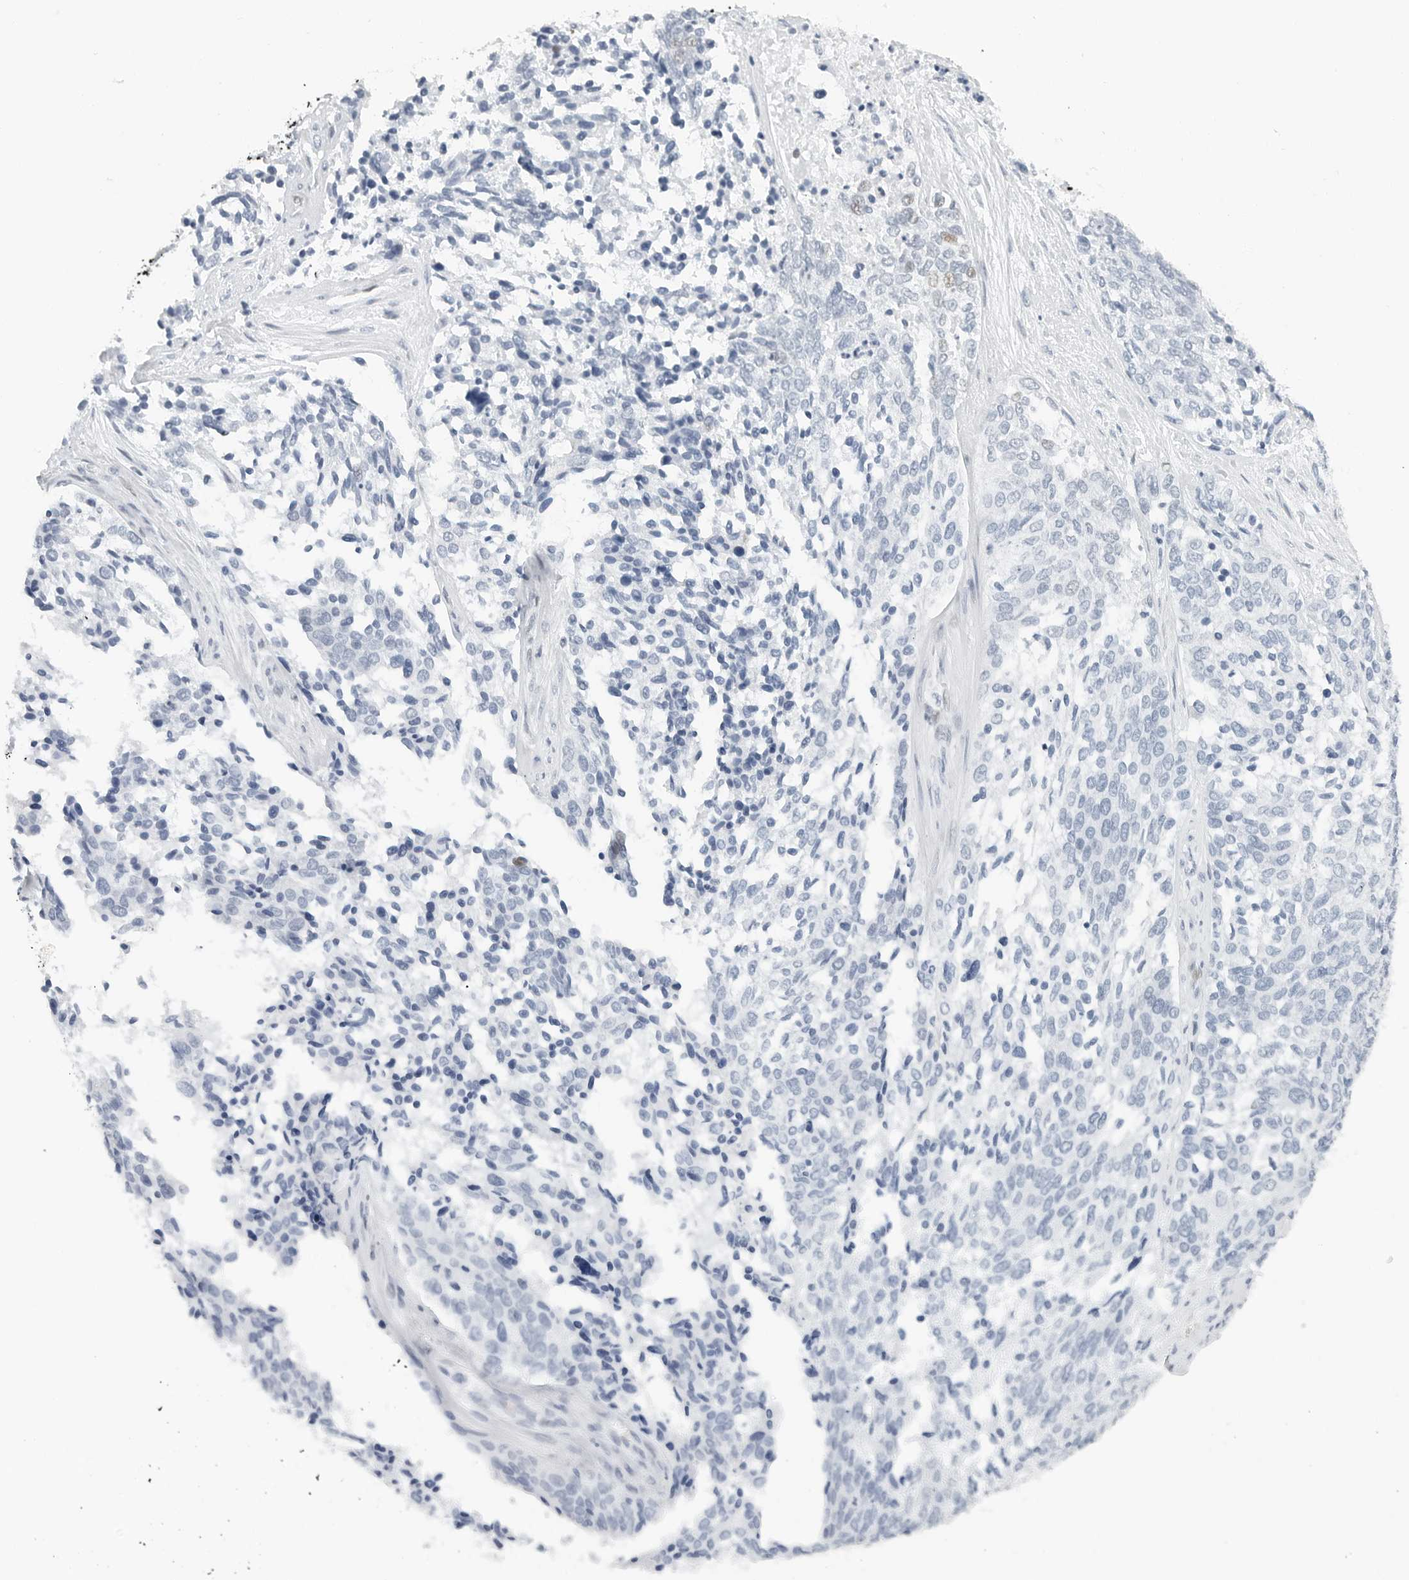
{"staining": {"intensity": "negative", "quantity": "none", "location": "none"}, "tissue": "ovarian cancer", "cell_type": "Tumor cells", "image_type": "cancer", "snomed": [{"axis": "morphology", "description": "Cystadenocarcinoma, serous, NOS"}, {"axis": "topography", "description": "Ovary"}], "caption": "Photomicrograph shows no significant protein staining in tumor cells of ovarian cancer.", "gene": "NTMT2", "patient": {"sex": "female", "age": 44}}